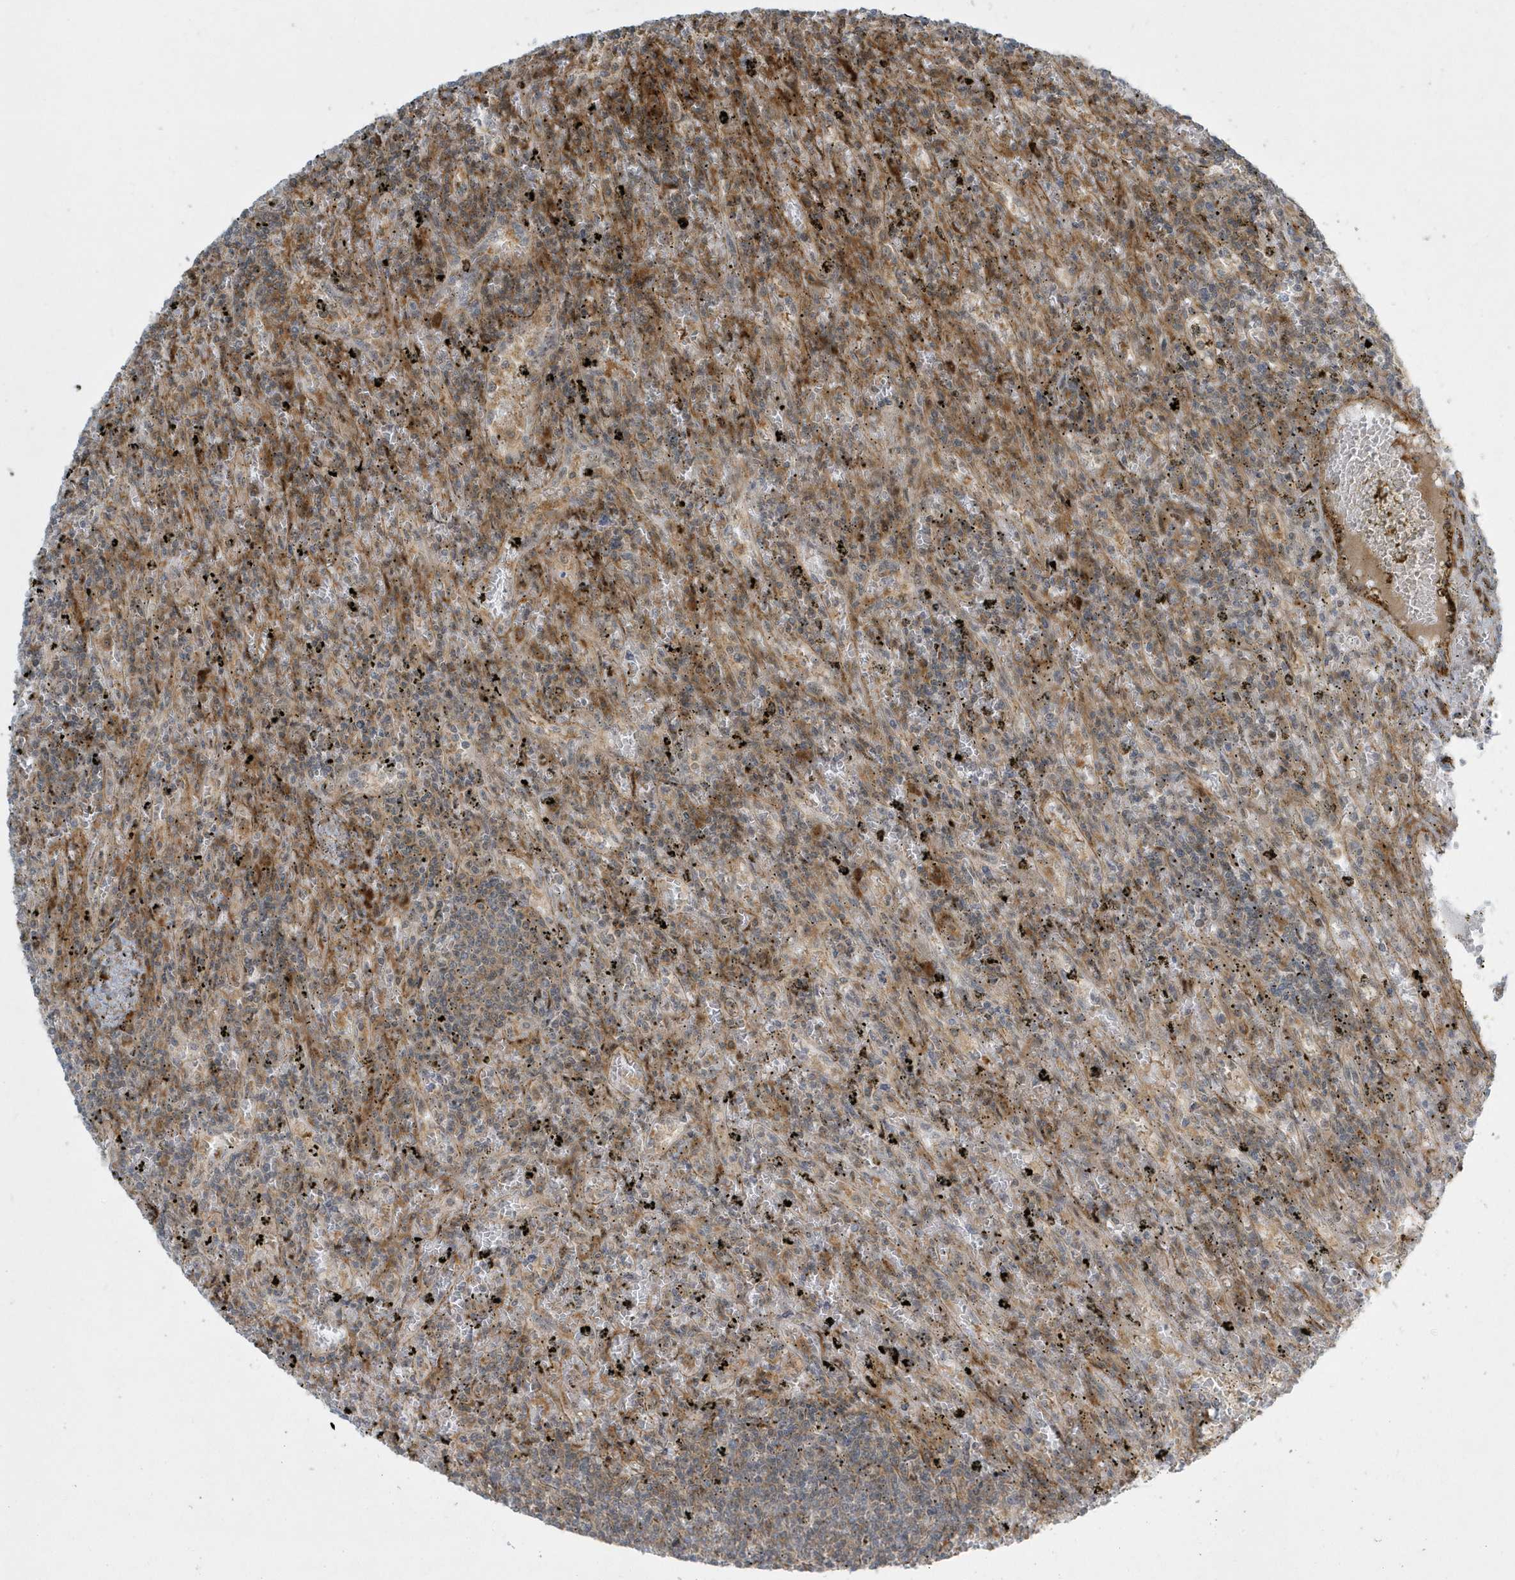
{"staining": {"intensity": "moderate", "quantity": "<25%", "location": "cytoplasmic/membranous"}, "tissue": "lymphoma", "cell_type": "Tumor cells", "image_type": "cancer", "snomed": [{"axis": "morphology", "description": "Malignant lymphoma, non-Hodgkin's type, Low grade"}, {"axis": "topography", "description": "Spleen"}], "caption": "IHC of human low-grade malignant lymphoma, non-Hodgkin's type demonstrates low levels of moderate cytoplasmic/membranous staining in about <25% of tumor cells. (DAB IHC, brown staining for protein, blue staining for nuclei).", "gene": "MASP2", "patient": {"sex": "male", "age": 76}}